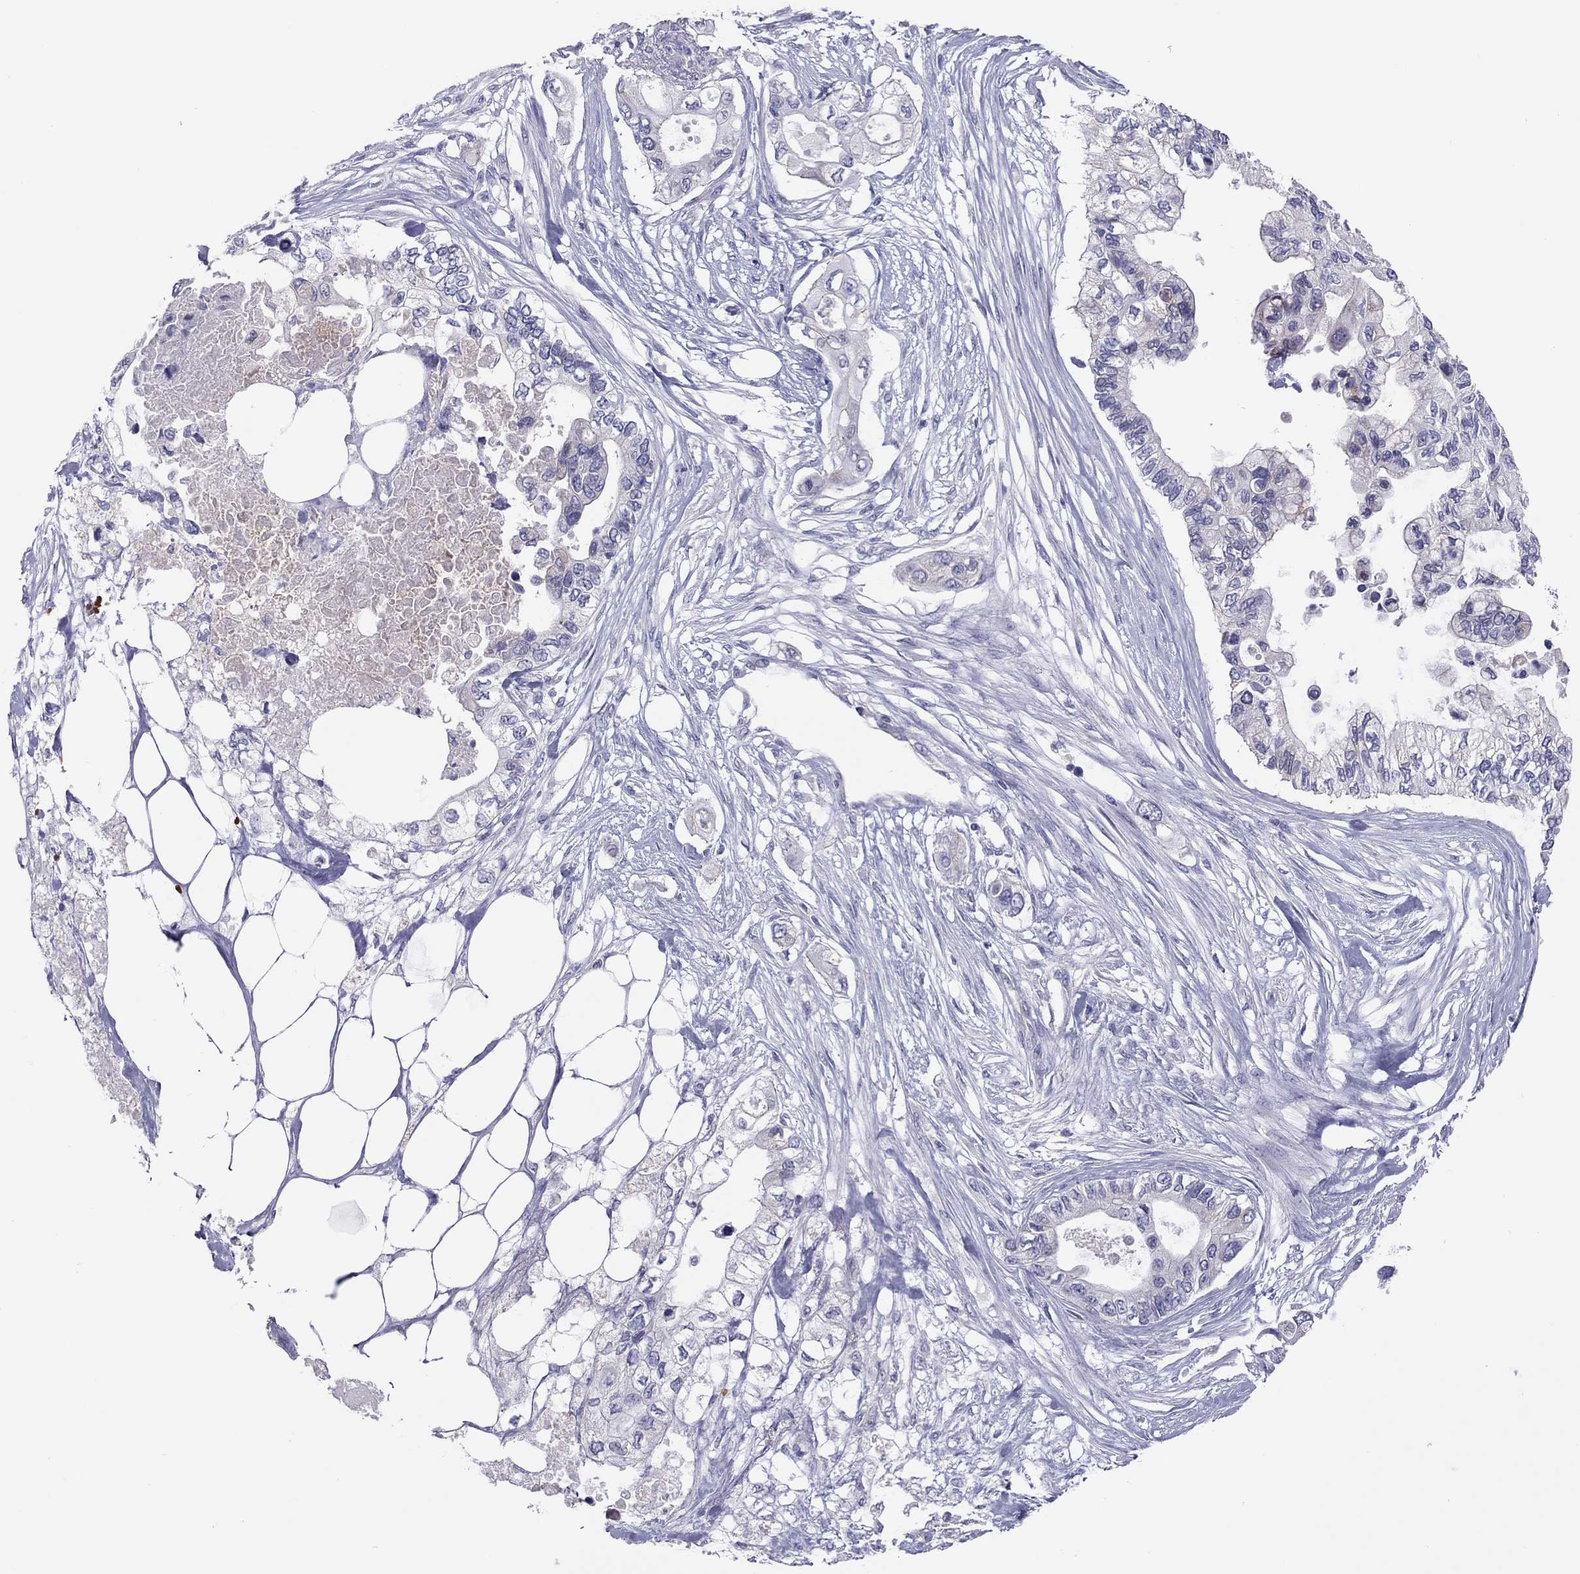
{"staining": {"intensity": "negative", "quantity": "none", "location": "none"}, "tissue": "pancreatic cancer", "cell_type": "Tumor cells", "image_type": "cancer", "snomed": [{"axis": "morphology", "description": "Adenocarcinoma, NOS"}, {"axis": "topography", "description": "Pancreas"}], "caption": "Immunohistochemistry of pancreatic adenocarcinoma reveals no expression in tumor cells.", "gene": "FRMD1", "patient": {"sex": "female", "age": 63}}